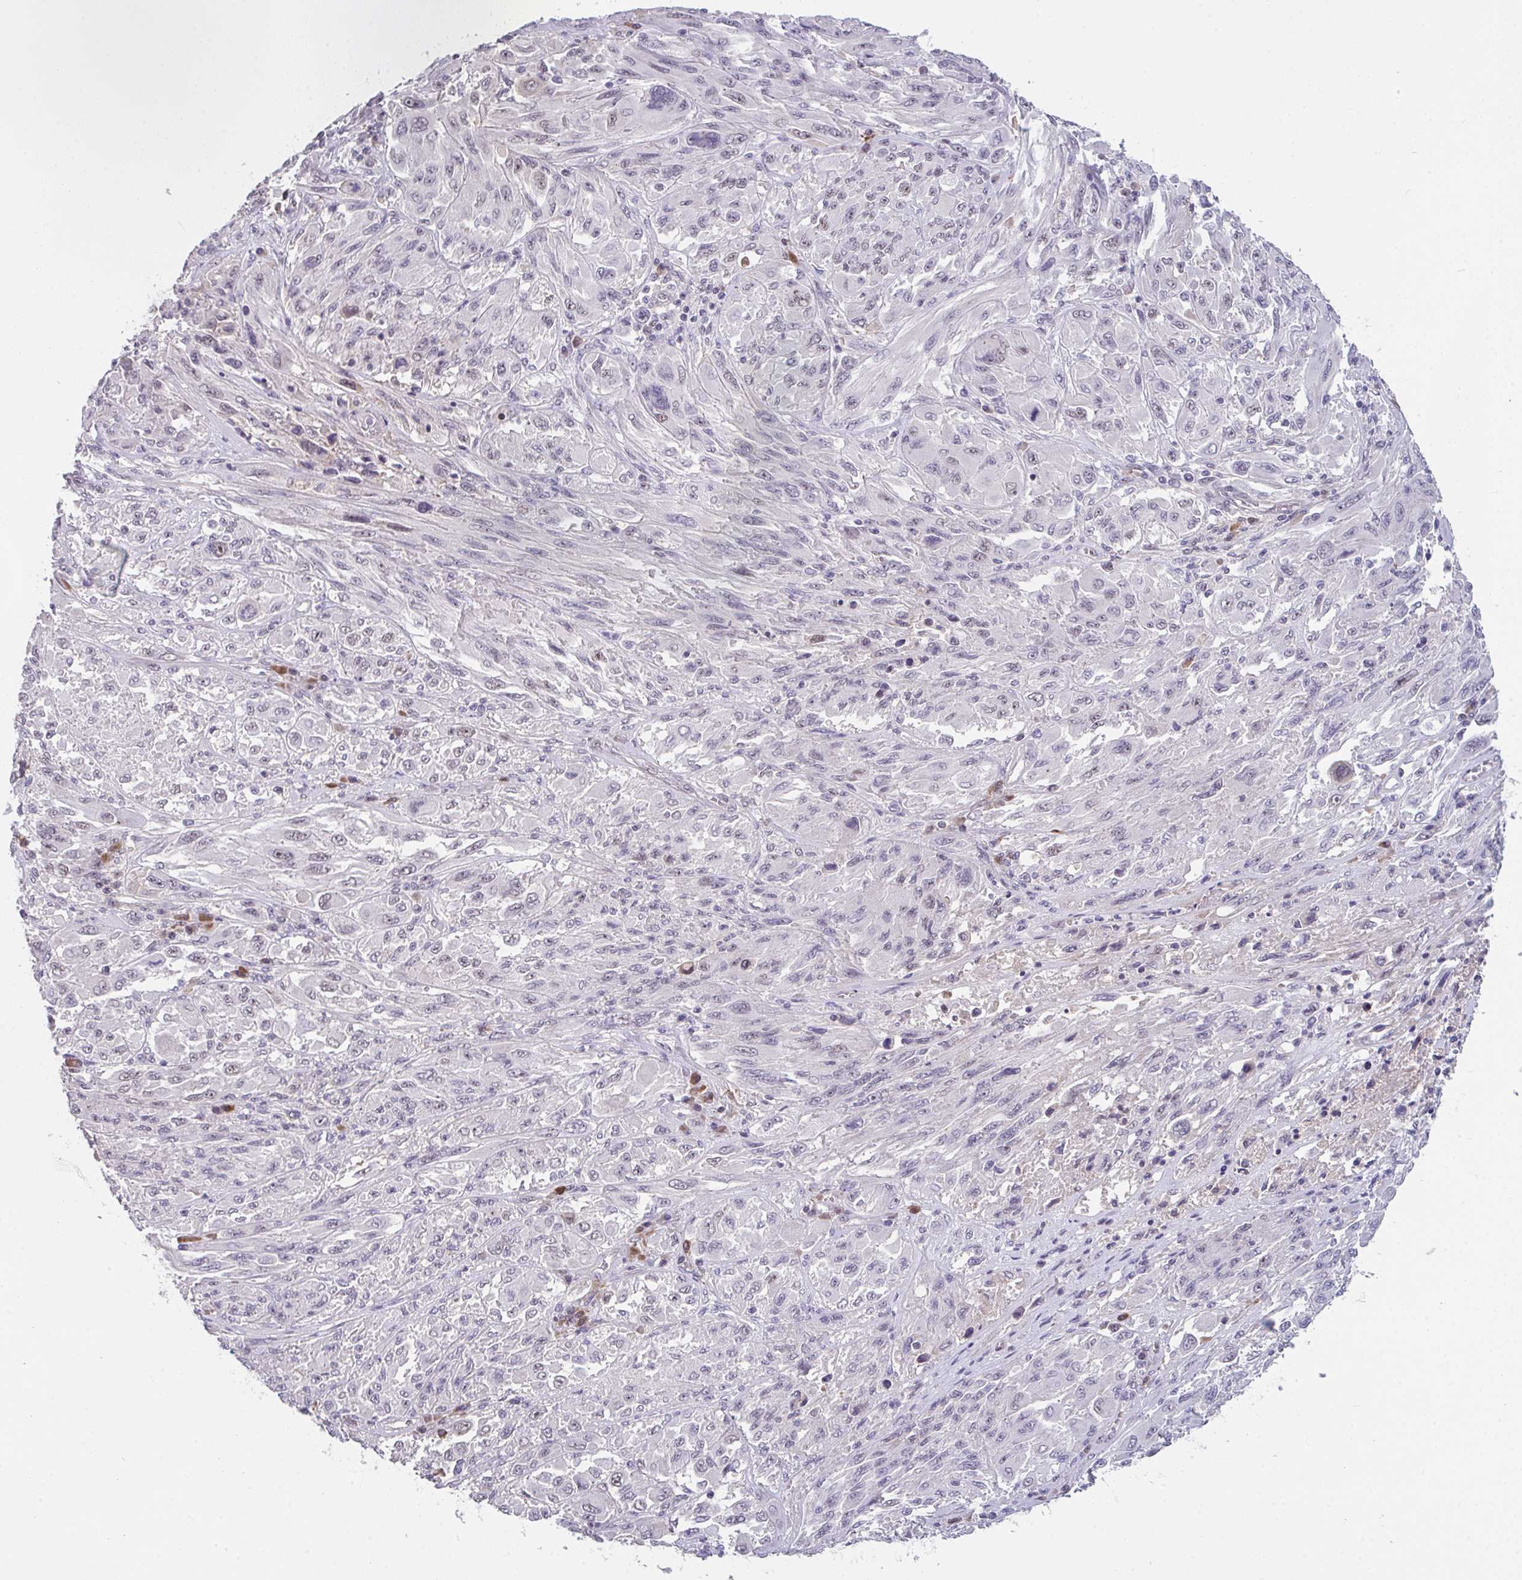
{"staining": {"intensity": "negative", "quantity": "none", "location": "none"}, "tissue": "melanoma", "cell_type": "Tumor cells", "image_type": "cancer", "snomed": [{"axis": "morphology", "description": "Malignant melanoma, NOS"}, {"axis": "topography", "description": "Skin"}], "caption": "Malignant melanoma stained for a protein using immunohistochemistry displays no expression tumor cells.", "gene": "RBBP6", "patient": {"sex": "female", "age": 91}}